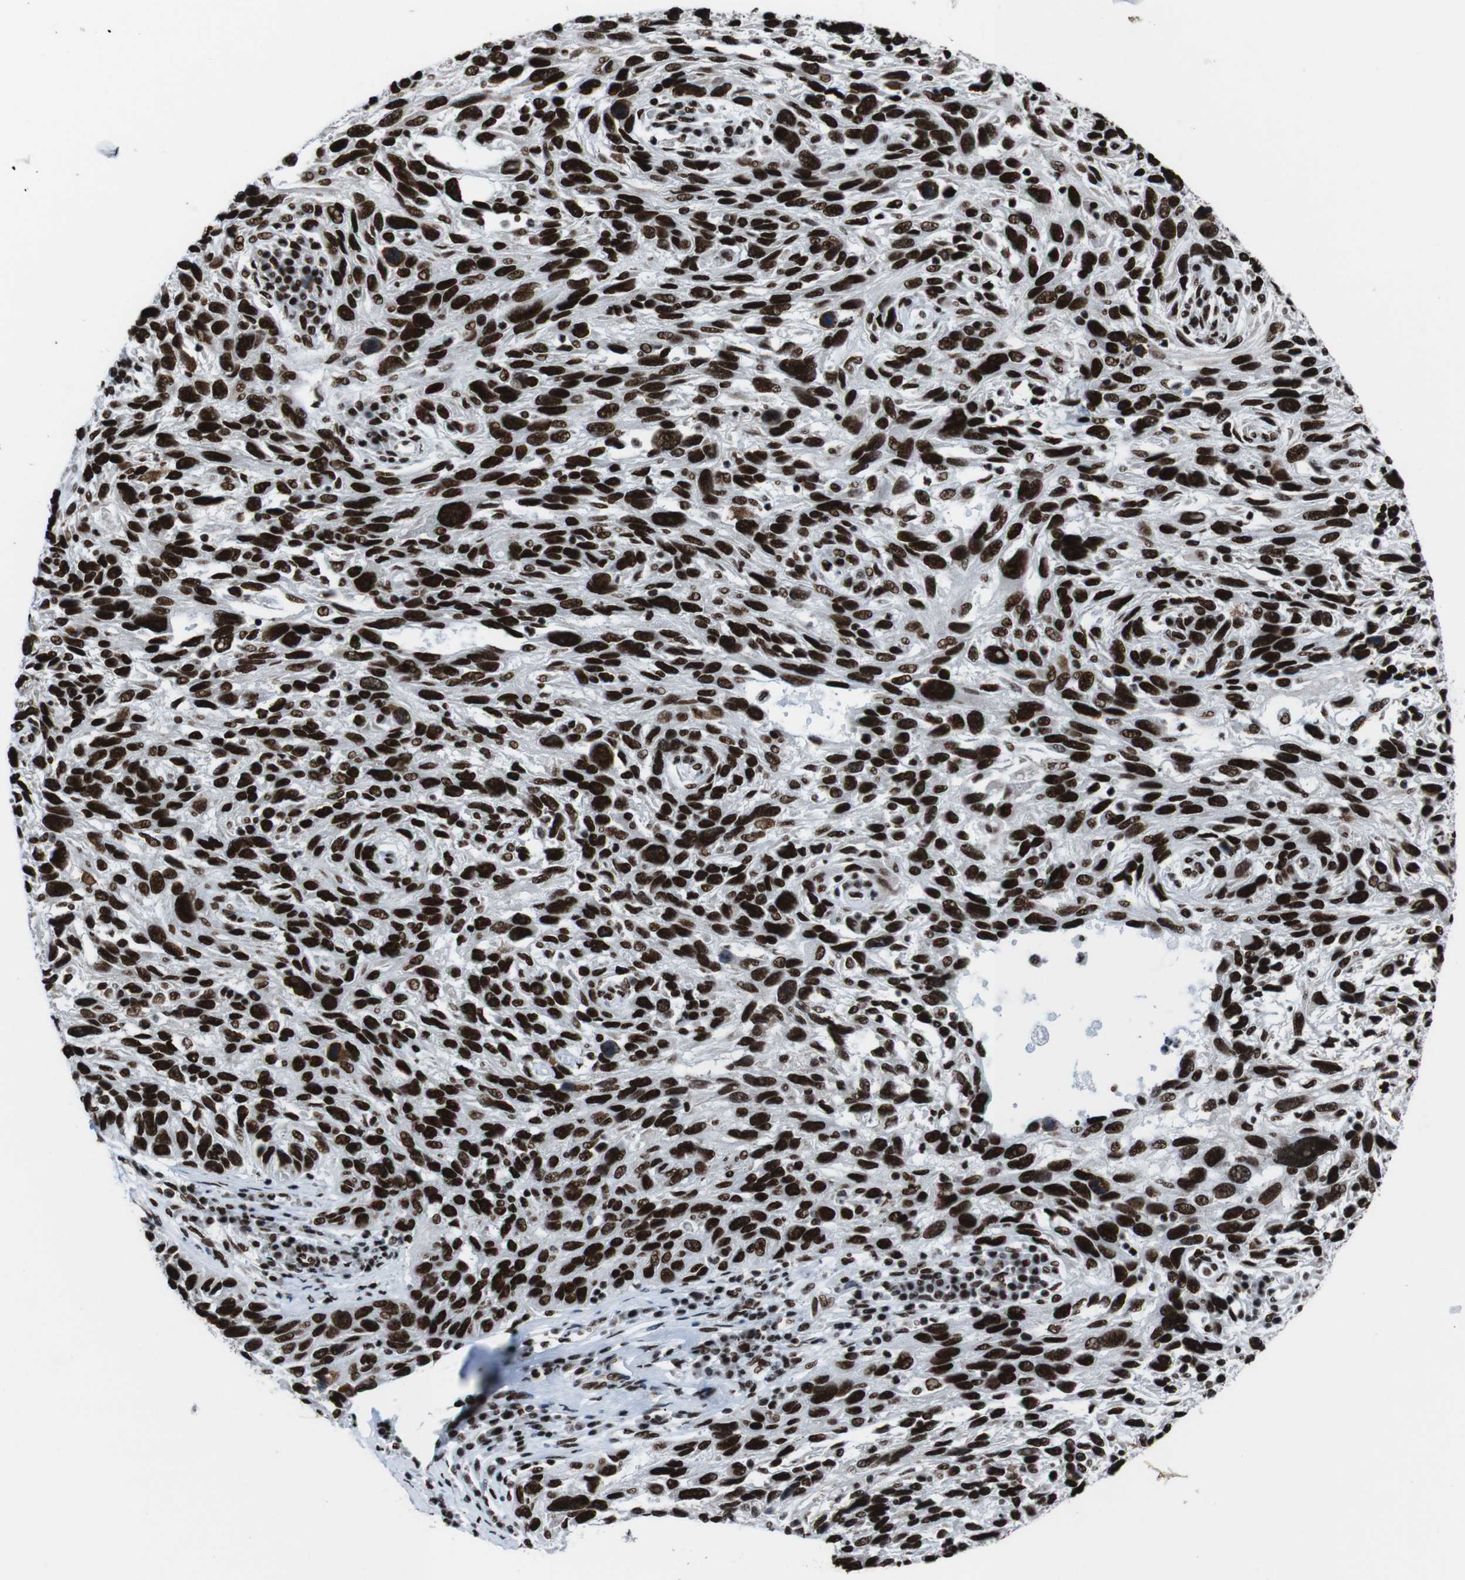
{"staining": {"intensity": "strong", "quantity": ">75%", "location": "nuclear"}, "tissue": "melanoma", "cell_type": "Tumor cells", "image_type": "cancer", "snomed": [{"axis": "morphology", "description": "Malignant melanoma, NOS"}, {"axis": "topography", "description": "Skin"}], "caption": "Brown immunohistochemical staining in melanoma reveals strong nuclear positivity in approximately >75% of tumor cells.", "gene": "ROMO1", "patient": {"sex": "male", "age": 53}}